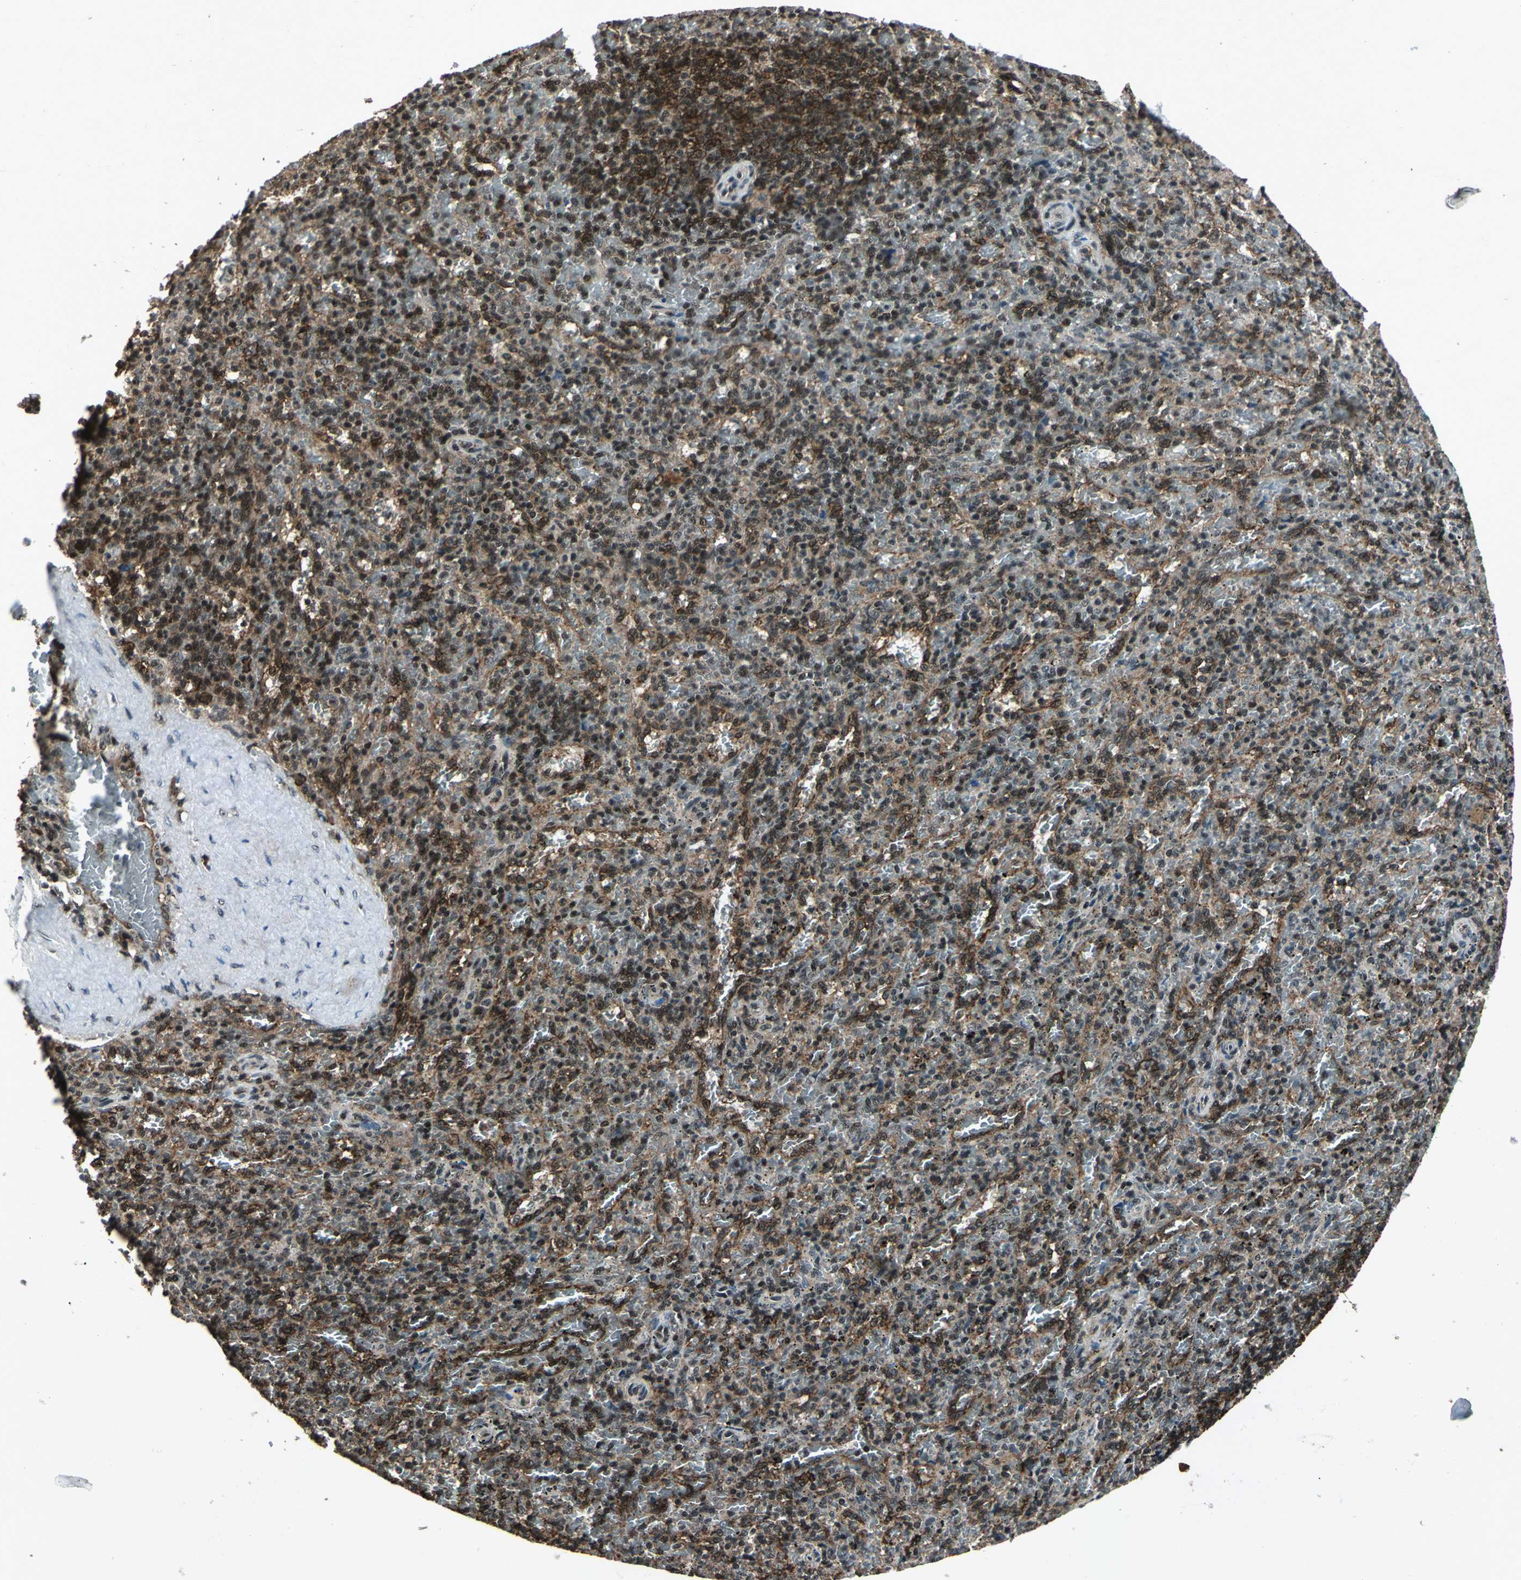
{"staining": {"intensity": "weak", "quantity": ">75%", "location": "cytoplasmic/membranous,nuclear"}, "tissue": "spleen", "cell_type": "Cells in red pulp", "image_type": "normal", "snomed": [{"axis": "morphology", "description": "Normal tissue, NOS"}, {"axis": "topography", "description": "Spleen"}], "caption": "A low amount of weak cytoplasmic/membranous,nuclear expression is identified in approximately >75% of cells in red pulp in normal spleen. The staining was performed using DAB (3,3'-diaminobenzidine), with brown indicating positive protein expression. Nuclei are stained blue with hematoxylin.", "gene": "NR2C2", "patient": {"sex": "female", "age": 43}}